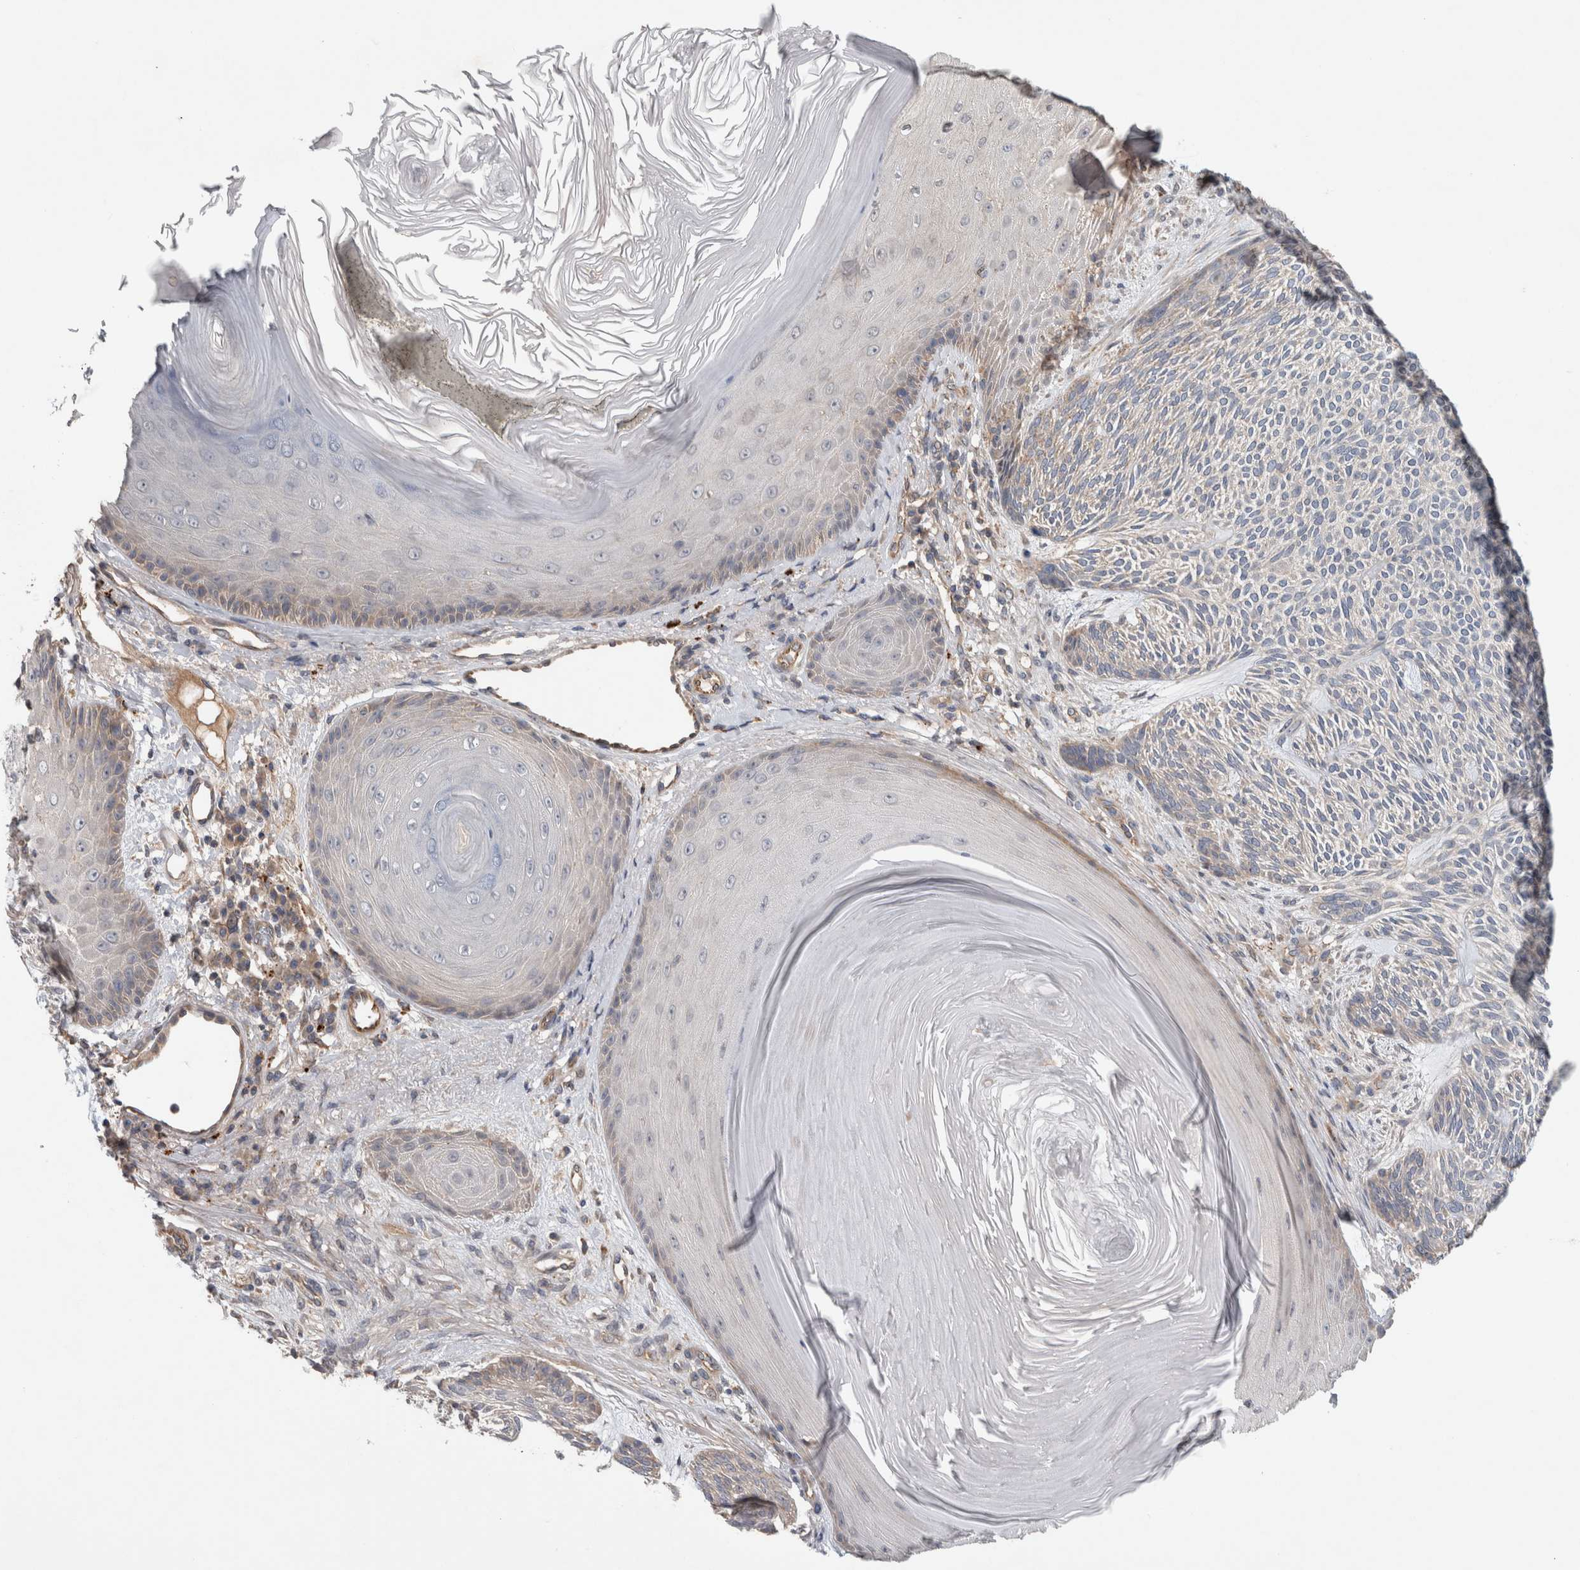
{"staining": {"intensity": "negative", "quantity": "none", "location": "none"}, "tissue": "skin cancer", "cell_type": "Tumor cells", "image_type": "cancer", "snomed": [{"axis": "morphology", "description": "Basal cell carcinoma"}, {"axis": "topography", "description": "Skin"}], "caption": "A high-resolution micrograph shows IHC staining of skin cancer (basal cell carcinoma), which reveals no significant positivity in tumor cells. (DAB (3,3'-diaminobenzidine) immunohistochemistry, high magnification).", "gene": "TARBP1", "patient": {"sex": "male", "age": 55}}